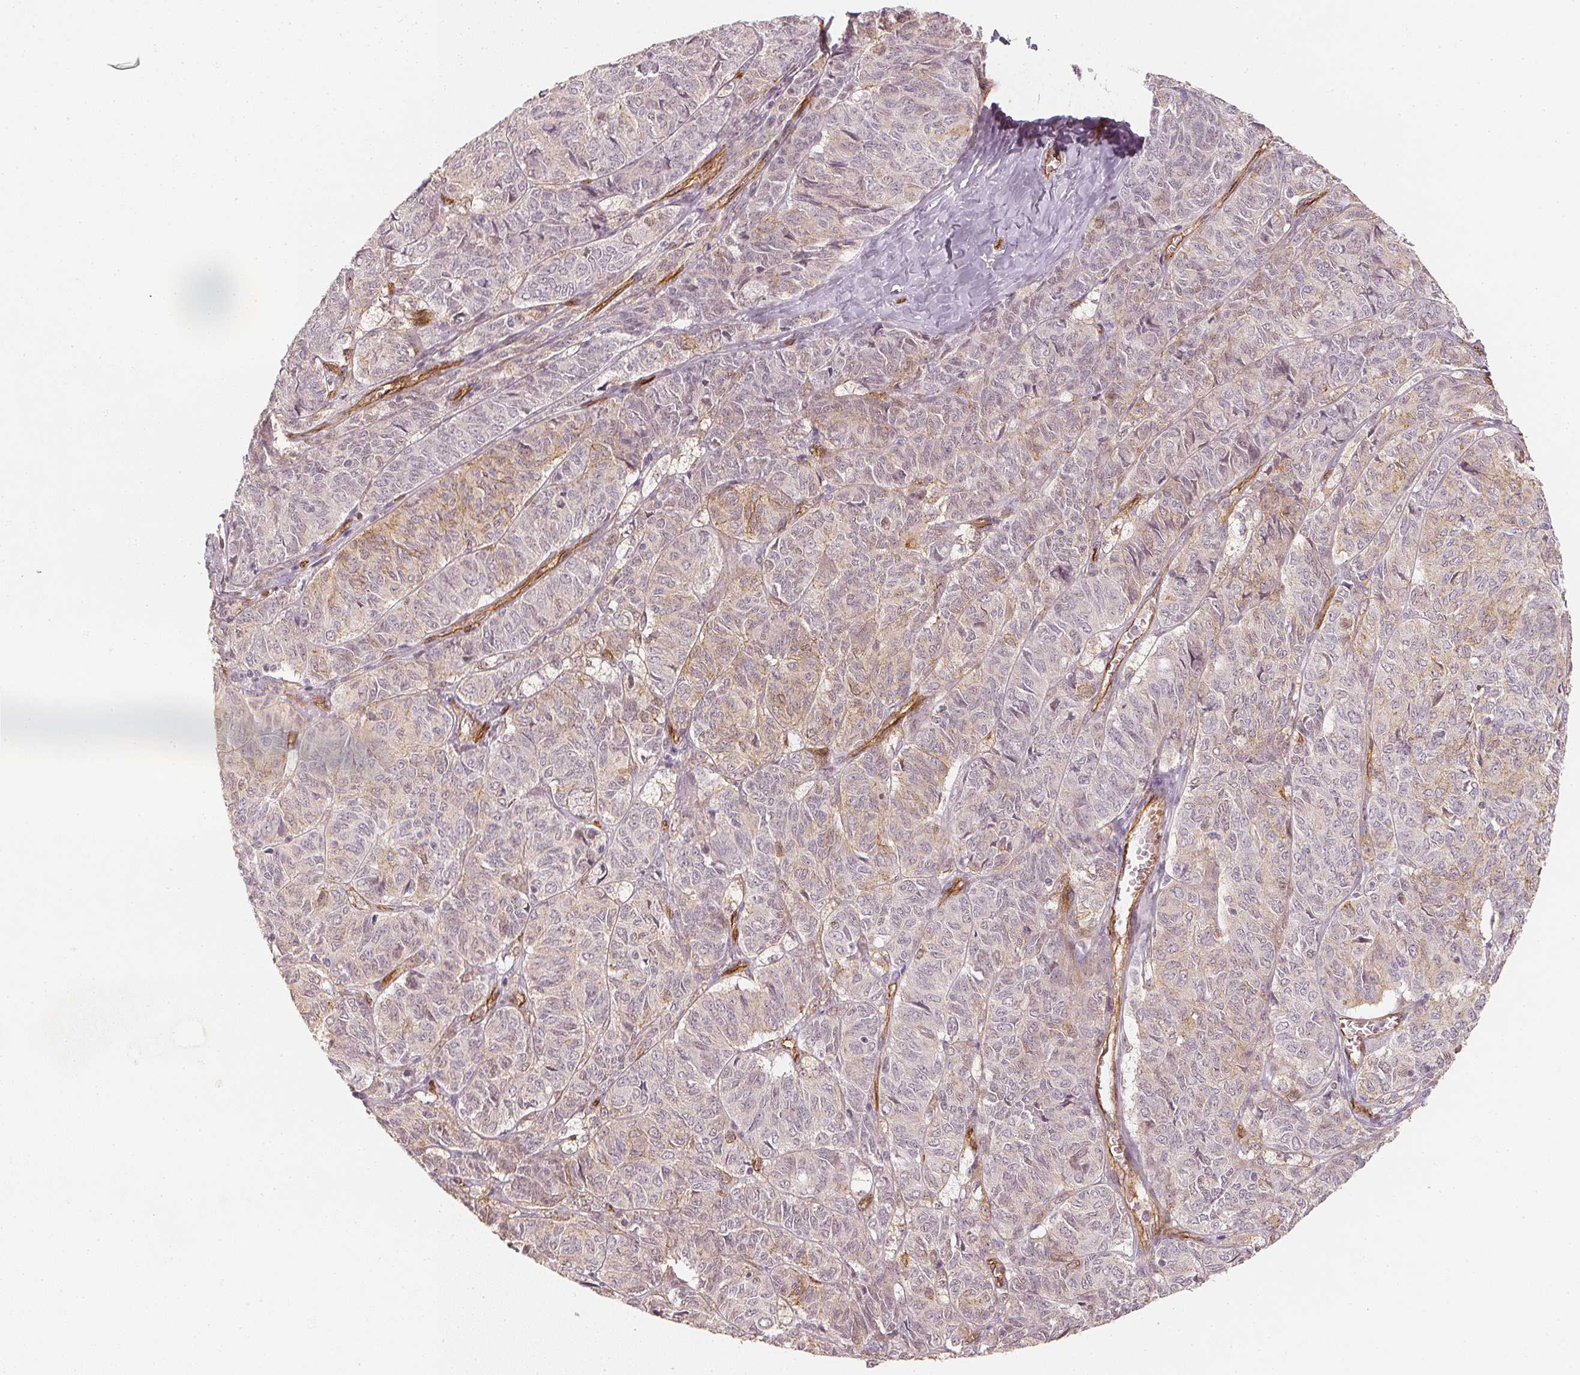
{"staining": {"intensity": "weak", "quantity": "<25%", "location": "cytoplasmic/membranous"}, "tissue": "ovarian cancer", "cell_type": "Tumor cells", "image_type": "cancer", "snomed": [{"axis": "morphology", "description": "Carcinoma, endometroid"}, {"axis": "topography", "description": "Ovary"}], "caption": "A photomicrograph of human ovarian endometroid carcinoma is negative for staining in tumor cells.", "gene": "CIB1", "patient": {"sex": "female", "age": 80}}